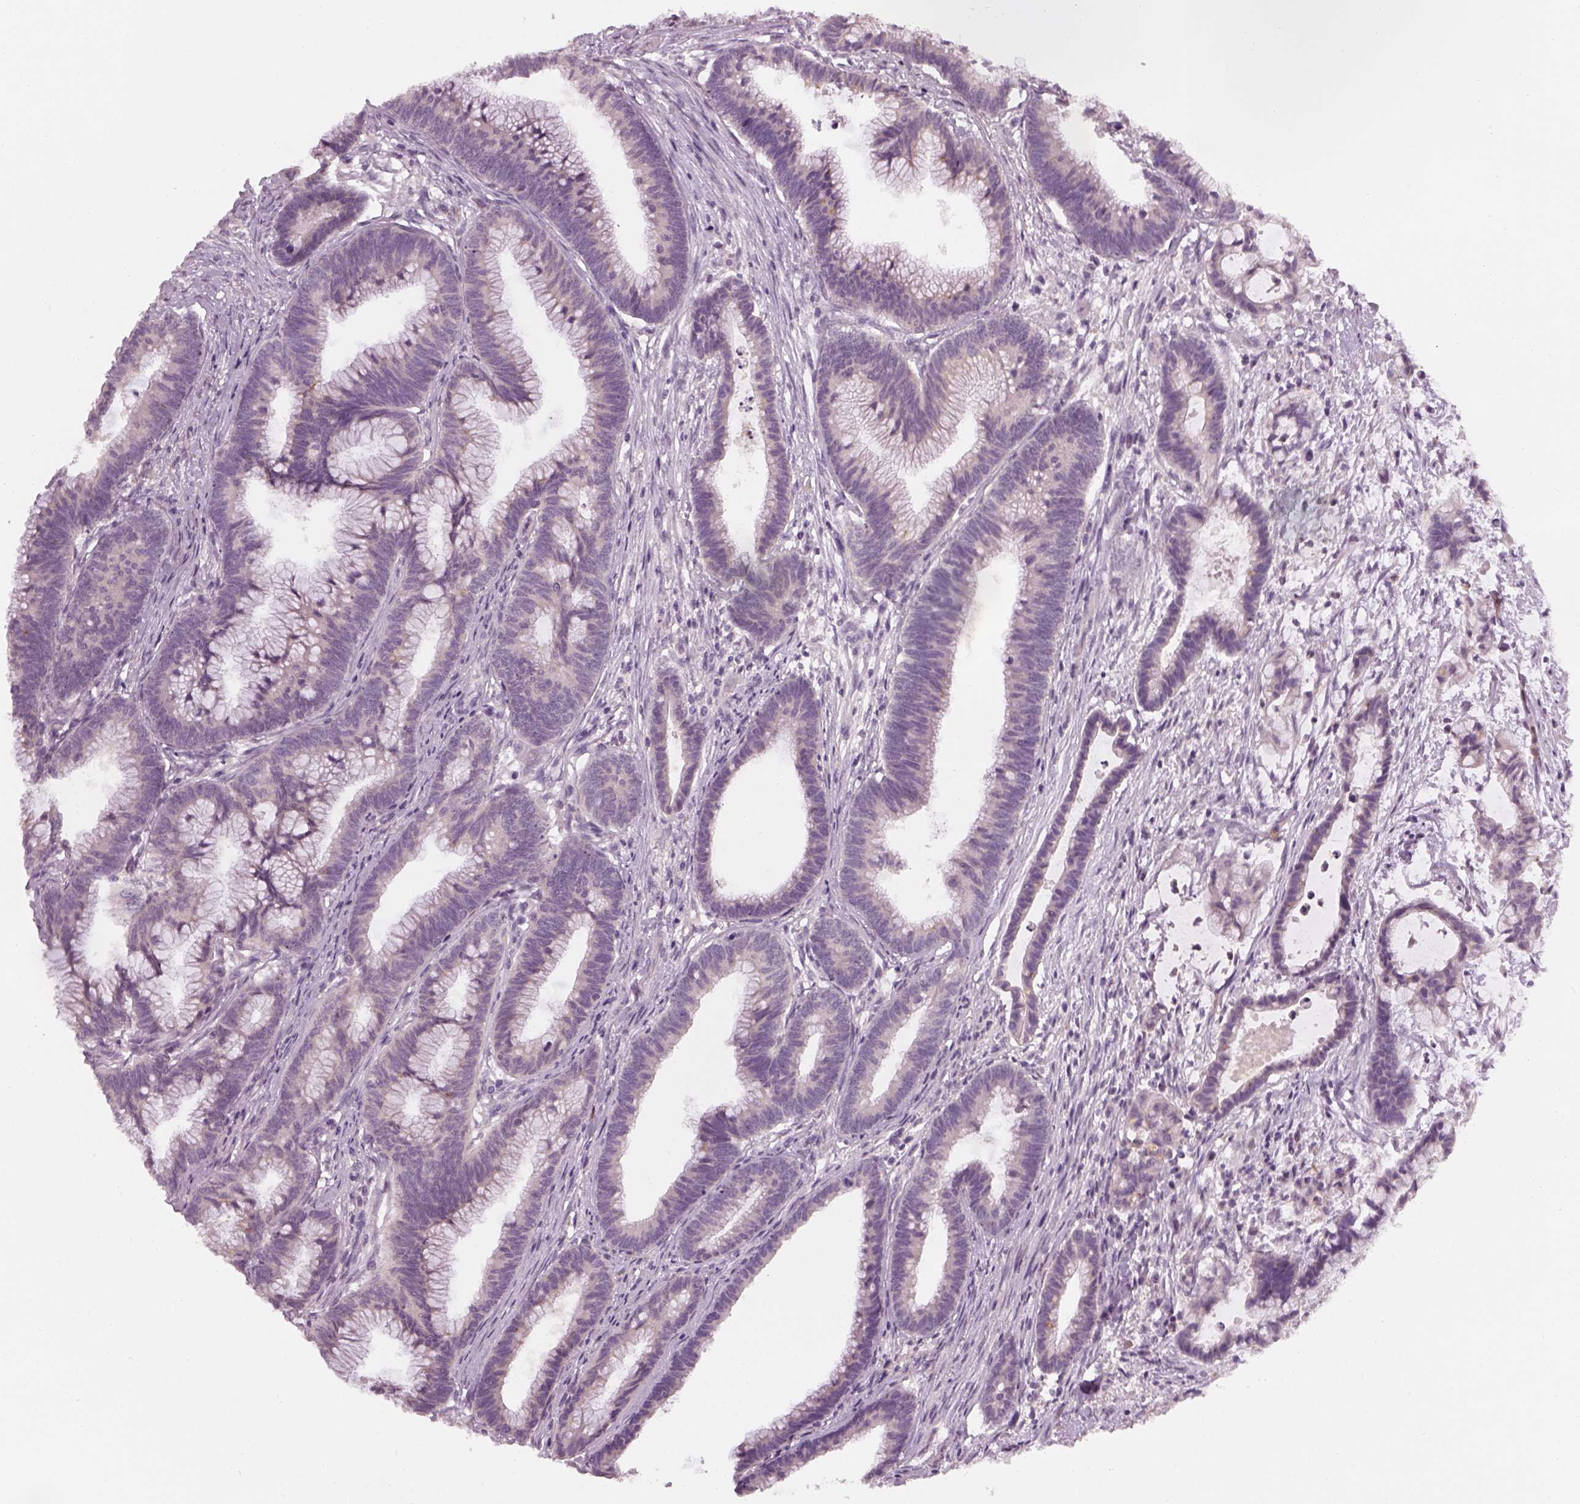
{"staining": {"intensity": "negative", "quantity": "none", "location": "none"}, "tissue": "colorectal cancer", "cell_type": "Tumor cells", "image_type": "cancer", "snomed": [{"axis": "morphology", "description": "Adenocarcinoma, NOS"}, {"axis": "topography", "description": "Colon"}], "caption": "Human colorectal cancer (adenocarcinoma) stained for a protein using immunohistochemistry (IHC) demonstrates no positivity in tumor cells.", "gene": "GDNF", "patient": {"sex": "female", "age": 78}}